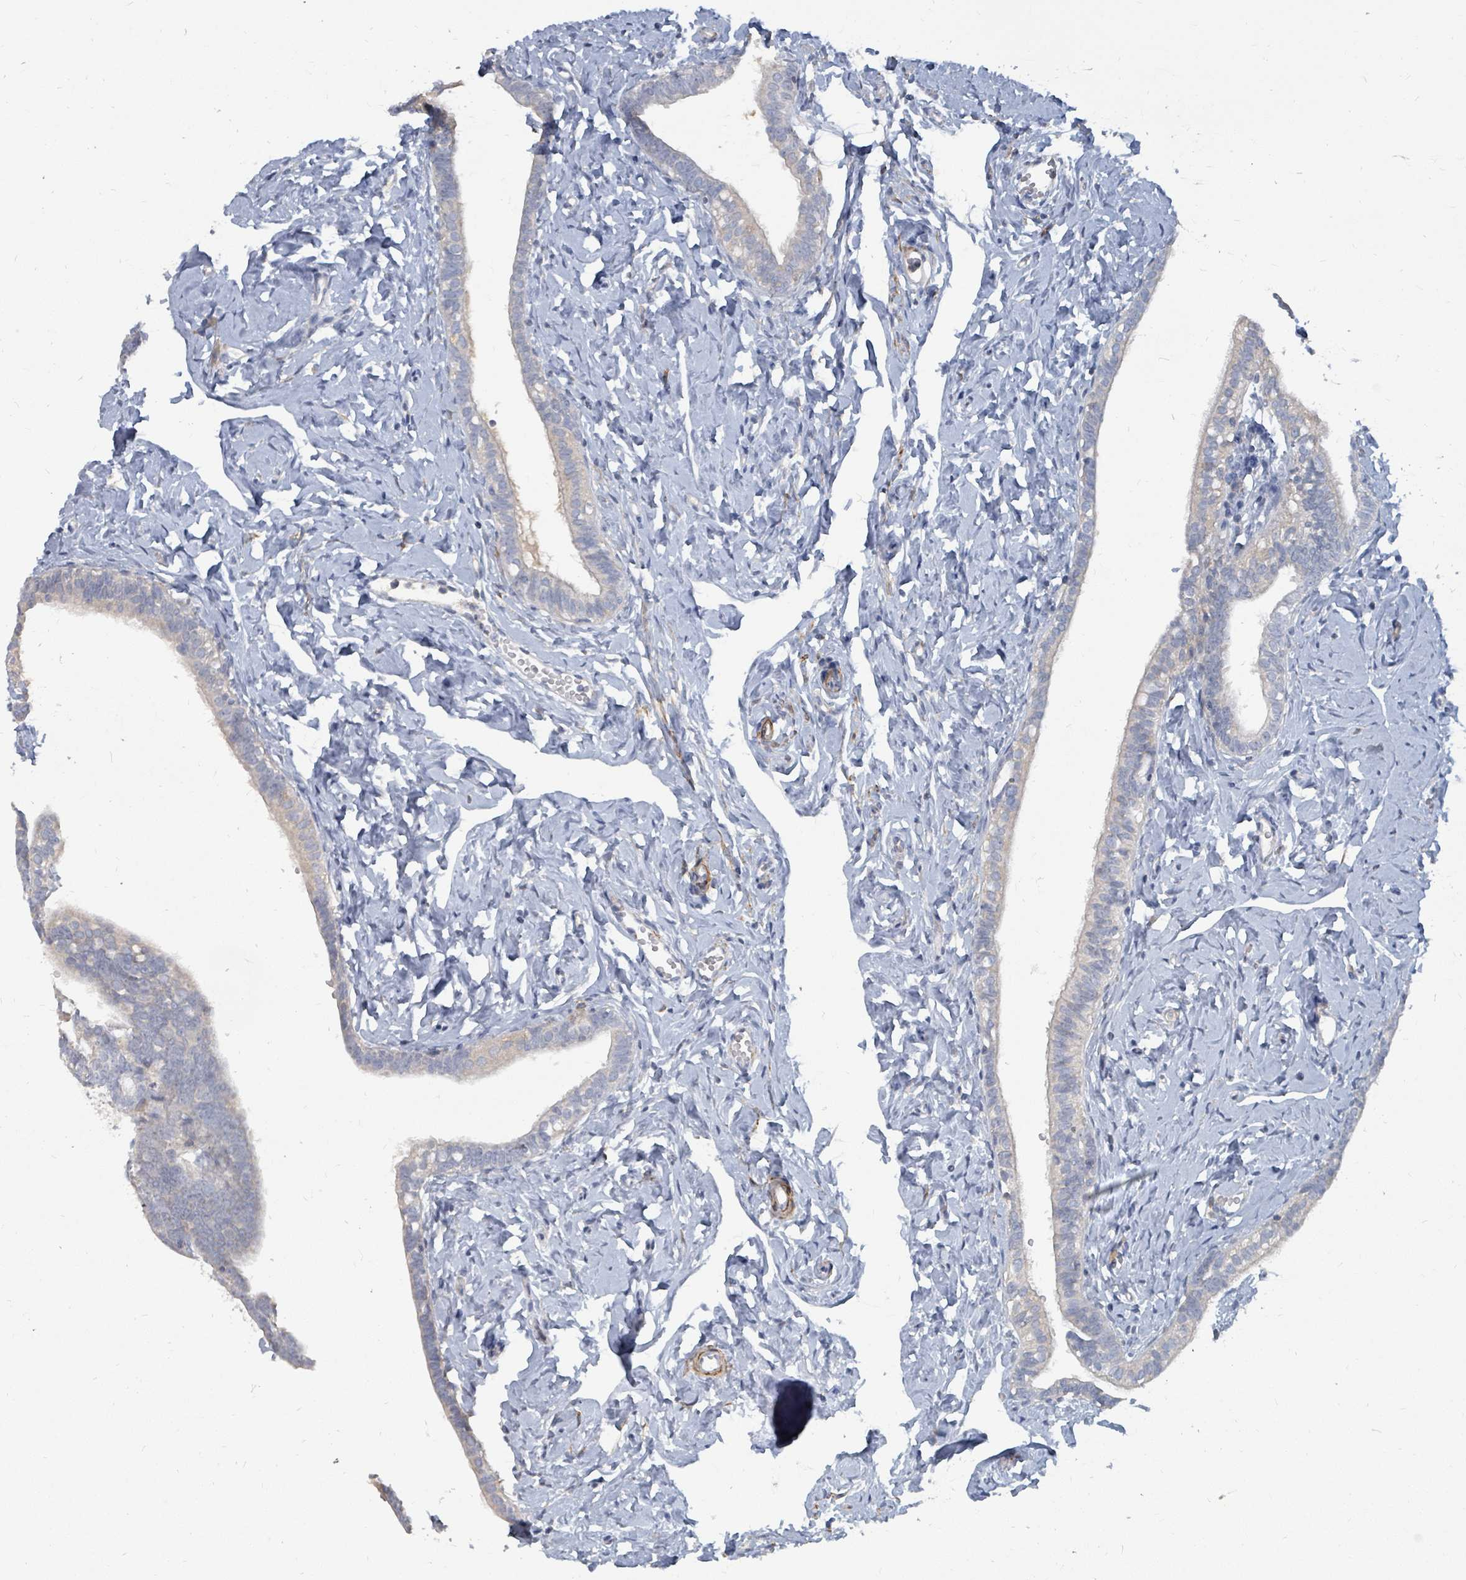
{"staining": {"intensity": "weak", "quantity": "<25%", "location": "cytoplasmic/membranous"}, "tissue": "fallopian tube", "cell_type": "Glandular cells", "image_type": "normal", "snomed": [{"axis": "morphology", "description": "Normal tissue, NOS"}, {"axis": "topography", "description": "Fallopian tube"}], "caption": "Fallopian tube stained for a protein using IHC demonstrates no positivity glandular cells.", "gene": "ARGFX", "patient": {"sex": "female", "age": 66}}